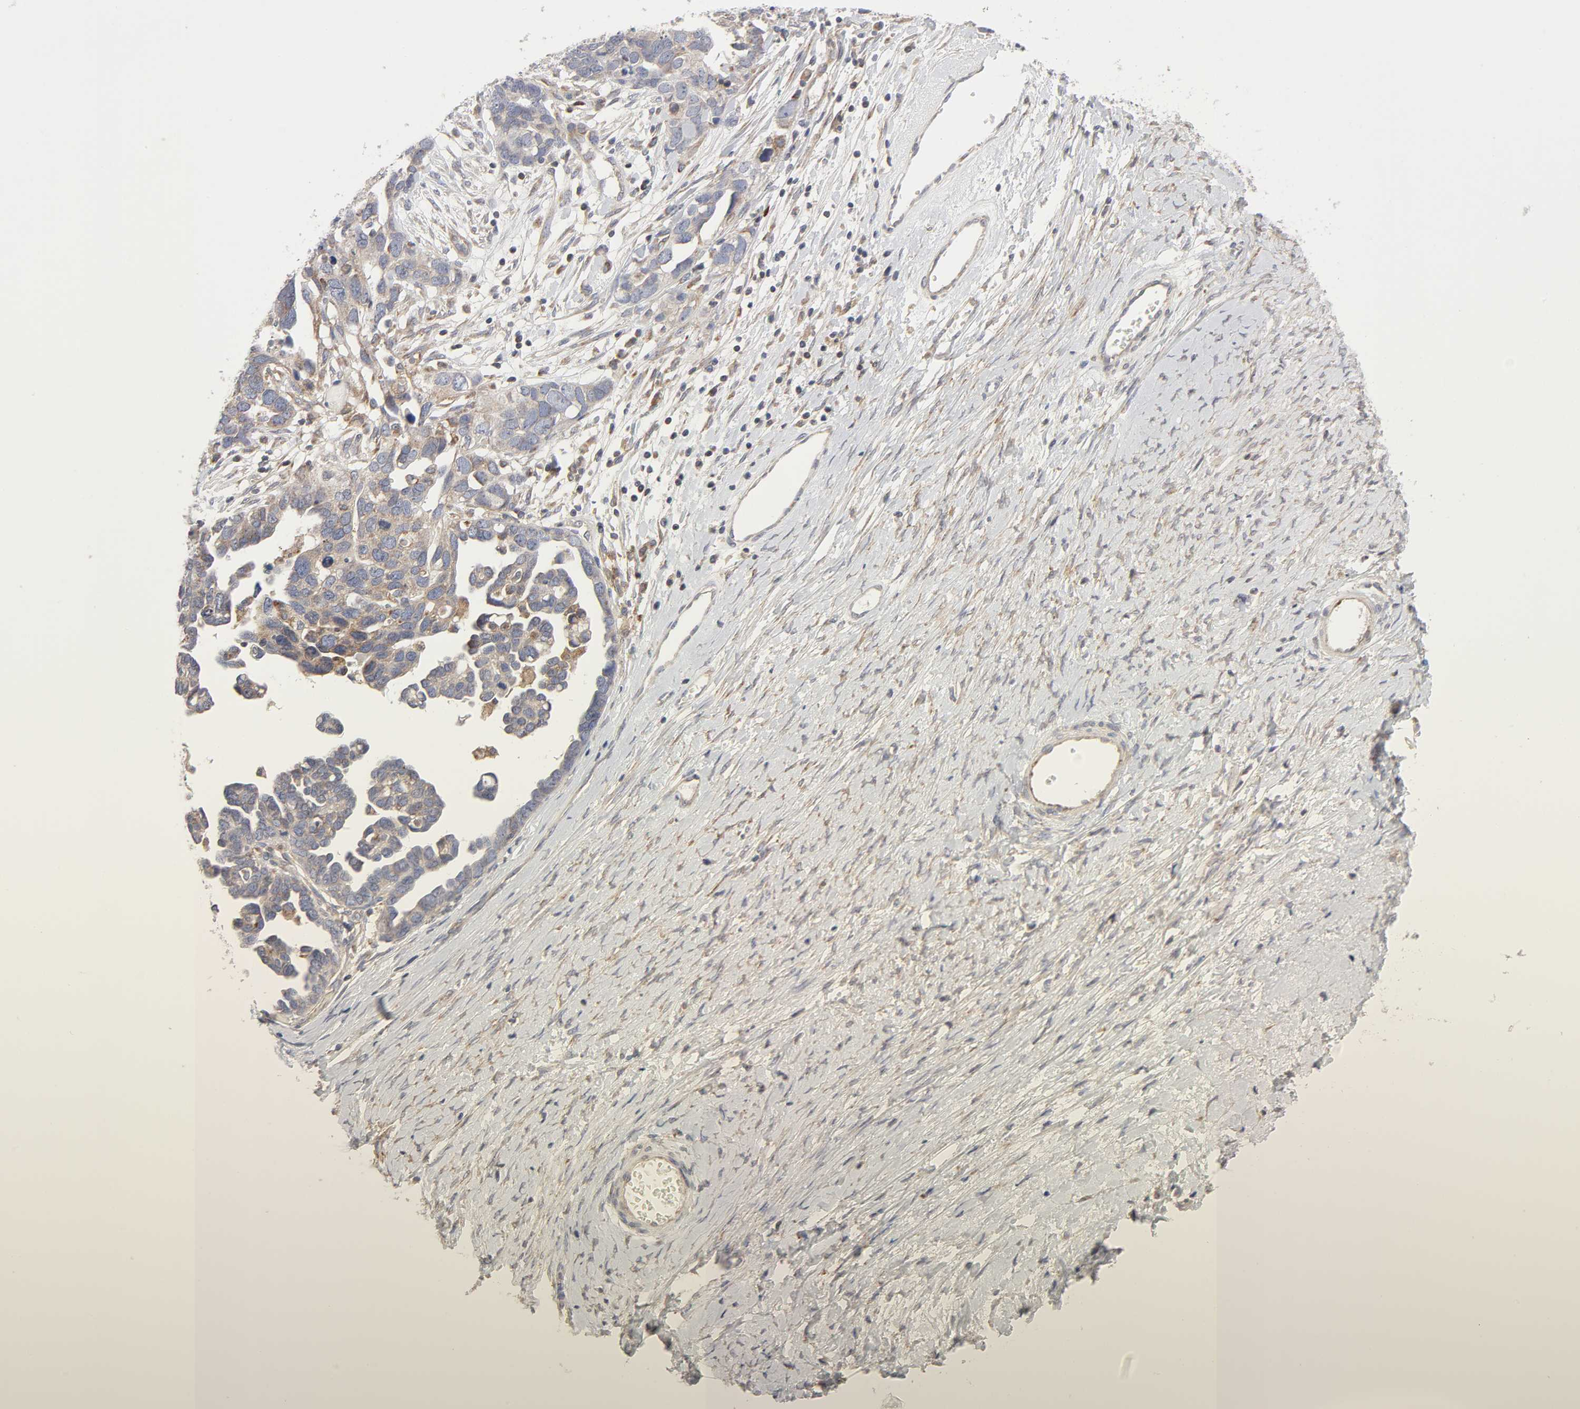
{"staining": {"intensity": "weak", "quantity": ">75%", "location": "cytoplasmic/membranous"}, "tissue": "ovarian cancer", "cell_type": "Tumor cells", "image_type": "cancer", "snomed": [{"axis": "morphology", "description": "Cystadenocarcinoma, serous, NOS"}, {"axis": "topography", "description": "Ovary"}], "caption": "Immunohistochemical staining of ovarian serous cystadenocarcinoma exhibits weak cytoplasmic/membranous protein expression in approximately >75% of tumor cells. (brown staining indicates protein expression, while blue staining denotes nuclei).", "gene": "IL4R", "patient": {"sex": "female", "age": 54}}